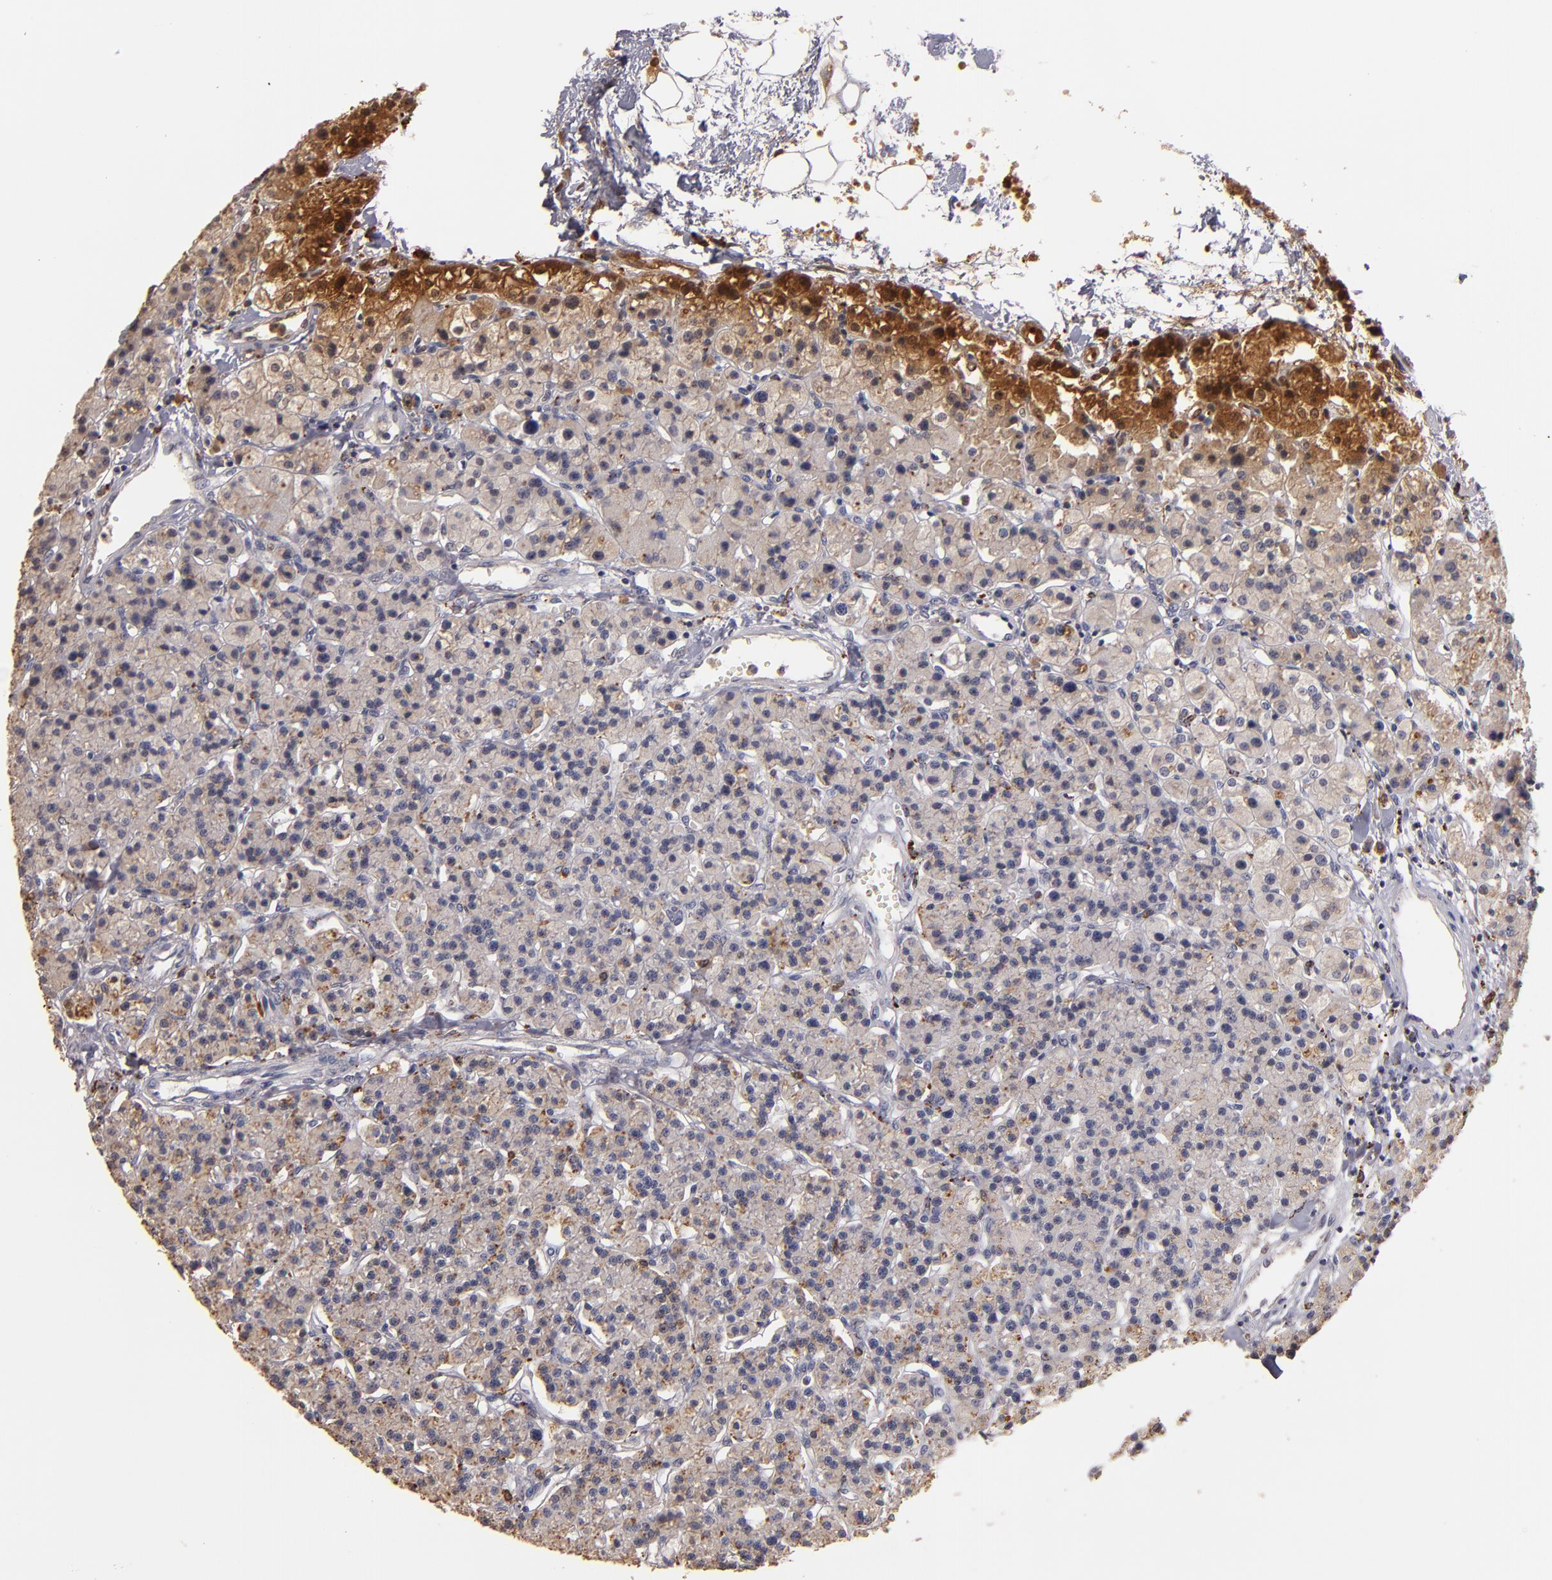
{"staining": {"intensity": "weak", "quantity": ">75%", "location": "cytoplasmic/membranous"}, "tissue": "parathyroid gland", "cell_type": "Glandular cells", "image_type": "normal", "snomed": [{"axis": "morphology", "description": "Normal tissue, NOS"}, {"axis": "topography", "description": "Parathyroid gland"}], "caption": "Immunohistochemical staining of benign human parathyroid gland shows weak cytoplasmic/membranous protein expression in about >75% of glandular cells. Using DAB (3,3'-diaminobenzidine) (brown) and hematoxylin (blue) stains, captured at high magnification using brightfield microscopy.", "gene": "TRAF1", "patient": {"sex": "female", "age": 58}}